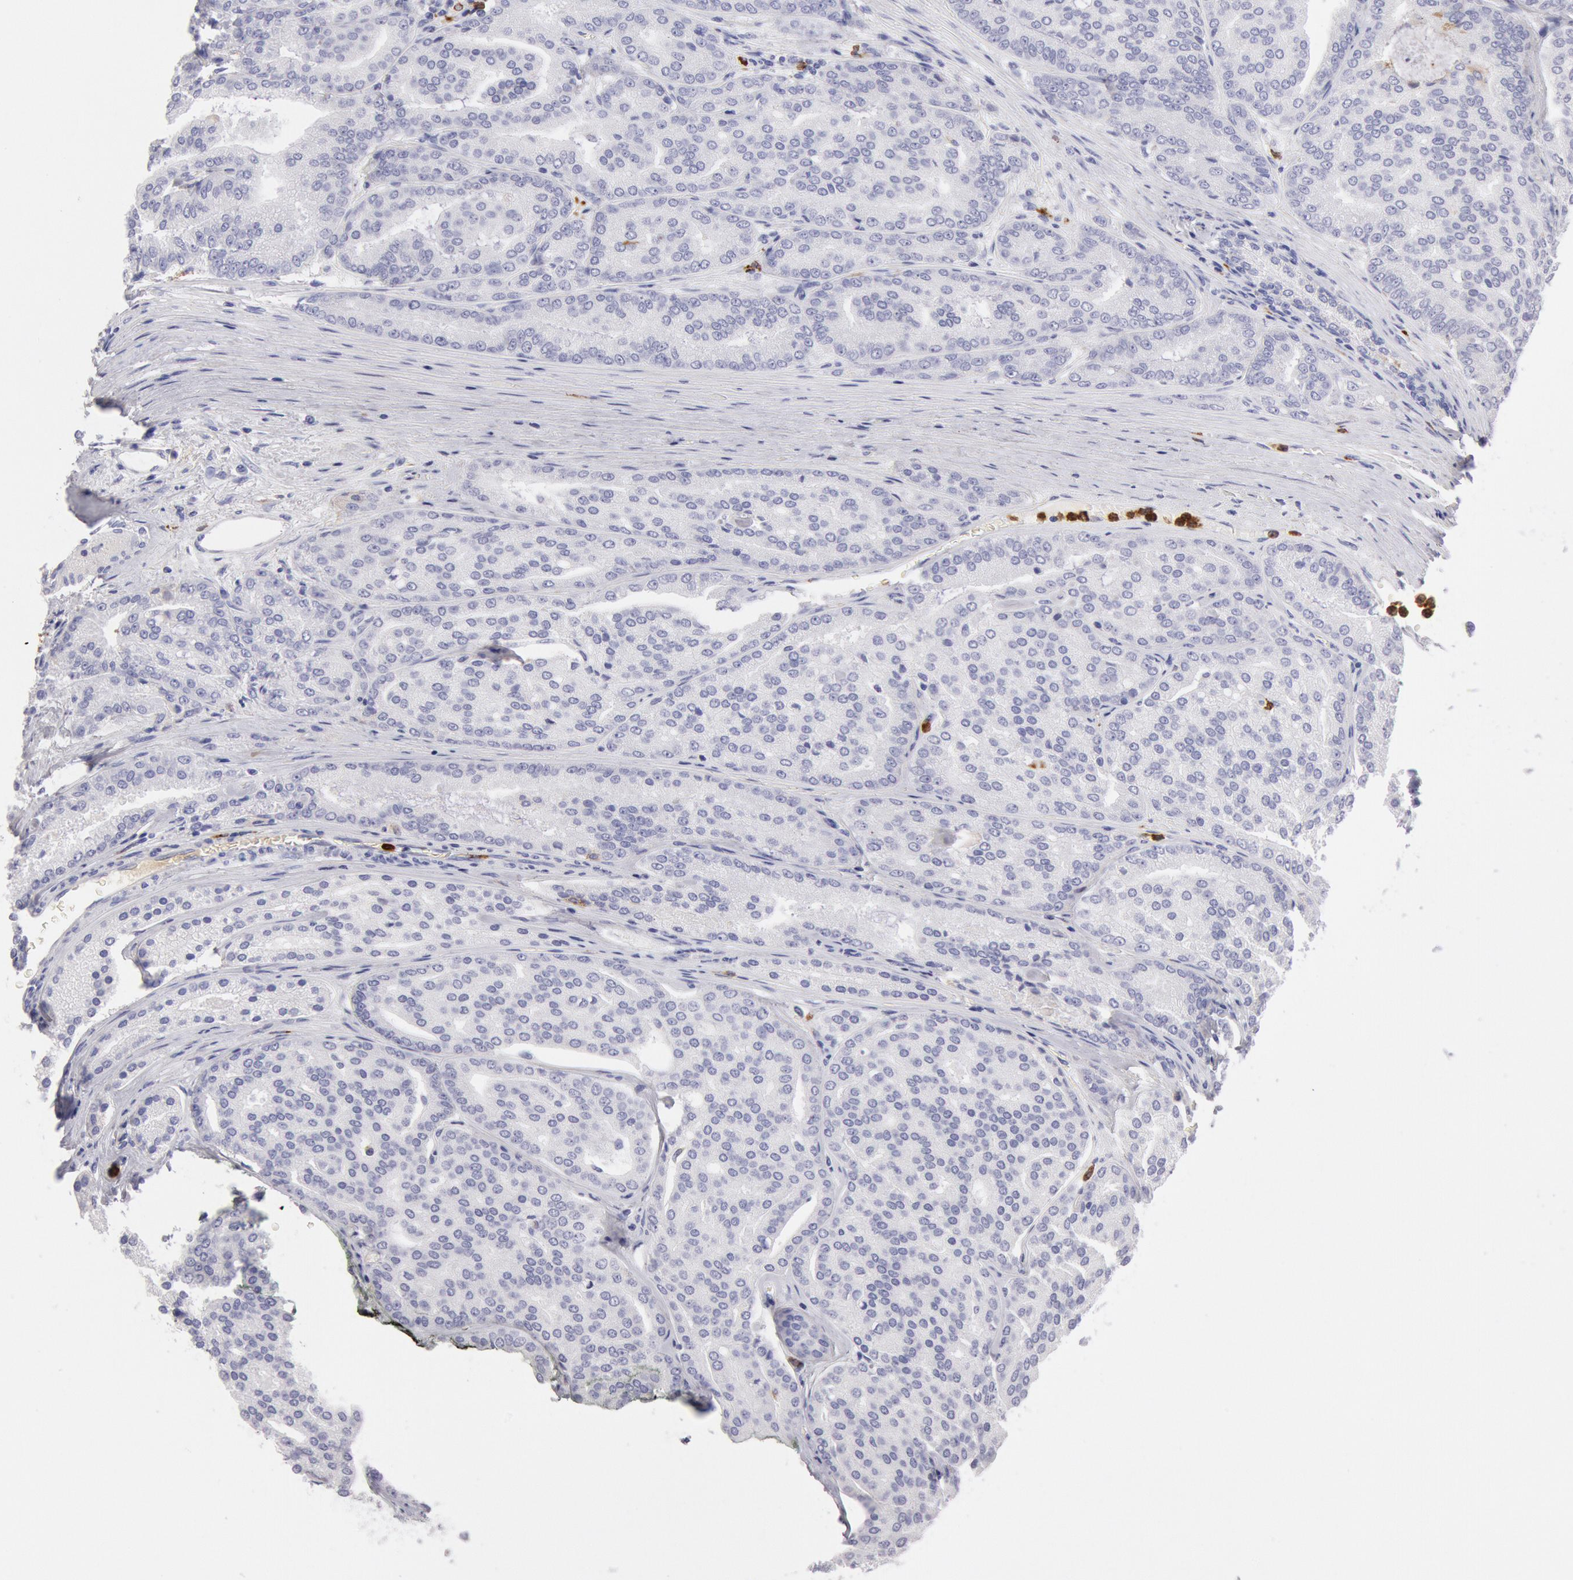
{"staining": {"intensity": "negative", "quantity": "none", "location": "none"}, "tissue": "prostate cancer", "cell_type": "Tumor cells", "image_type": "cancer", "snomed": [{"axis": "morphology", "description": "Adenocarcinoma, High grade"}, {"axis": "topography", "description": "Prostate"}], "caption": "High magnification brightfield microscopy of adenocarcinoma (high-grade) (prostate) stained with DAB (brown) and counterstained with hematoxylin (blue): tumor cells show no significant staining. Nuclei are stained in blue.", "gene": "FCN1", "patient": {"sex": "male", "age": 64}}